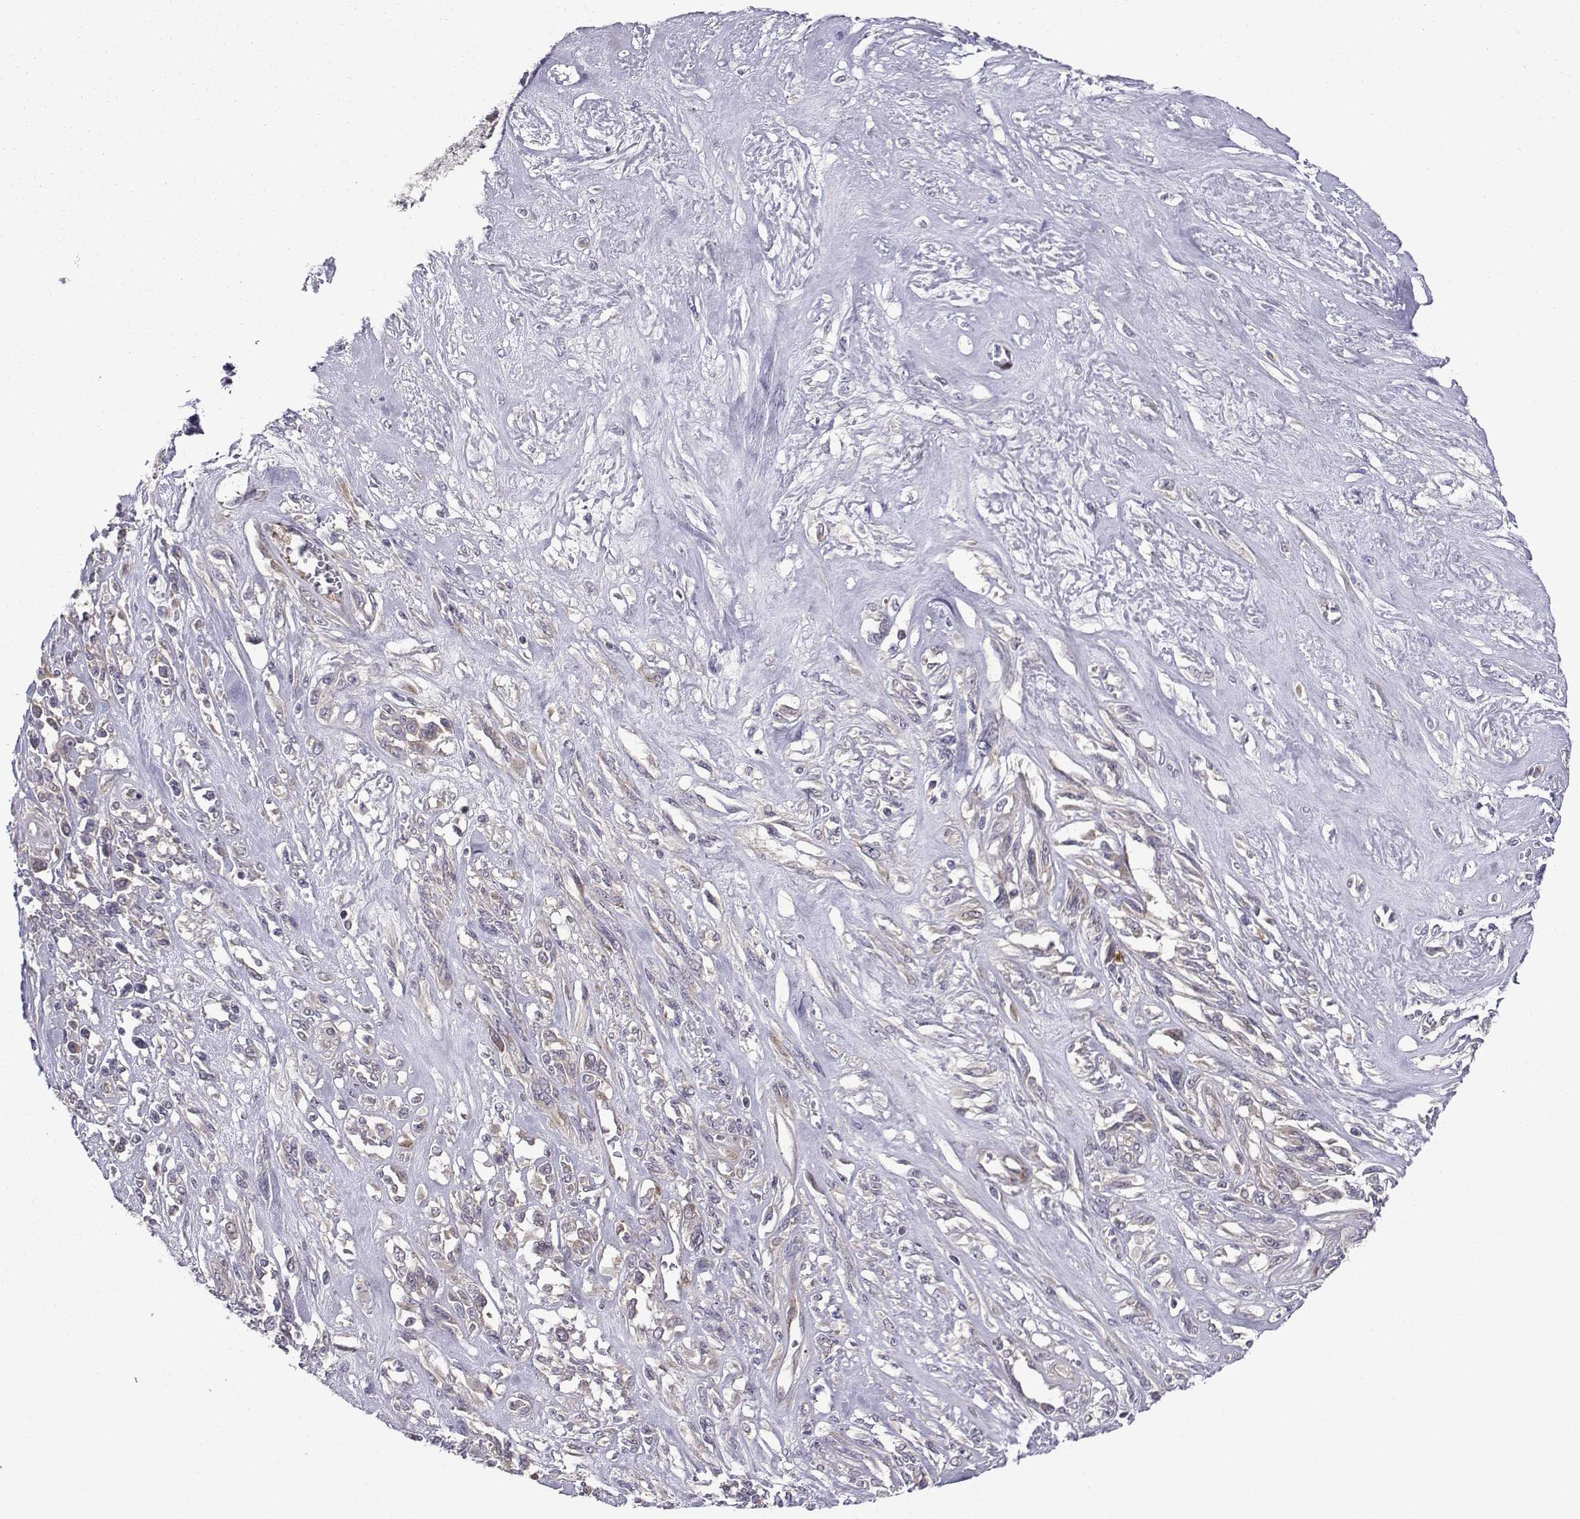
{"staining": {"intensity": "weak", "quantity": "<25%", "location": "cytoplasmic/membranous"}, "tissue": "melanoma", "cell_type": "Tumor cells", "image_type": "cancer", "snomed": [{"axis": "morphology", "description": "Malignant melanoma, NOS"}, {"axis": "topography", "description": "Skin"}], "caption": "Micrograph shows no significant protein expression in tumor cells of malignant melanoma. (DAB (3,3'-diaminobenzidine) immunohistochemistry (IHC), high magnification).", "gene": "STXBP5", "patient": {"sex": "female", "age": 91}}